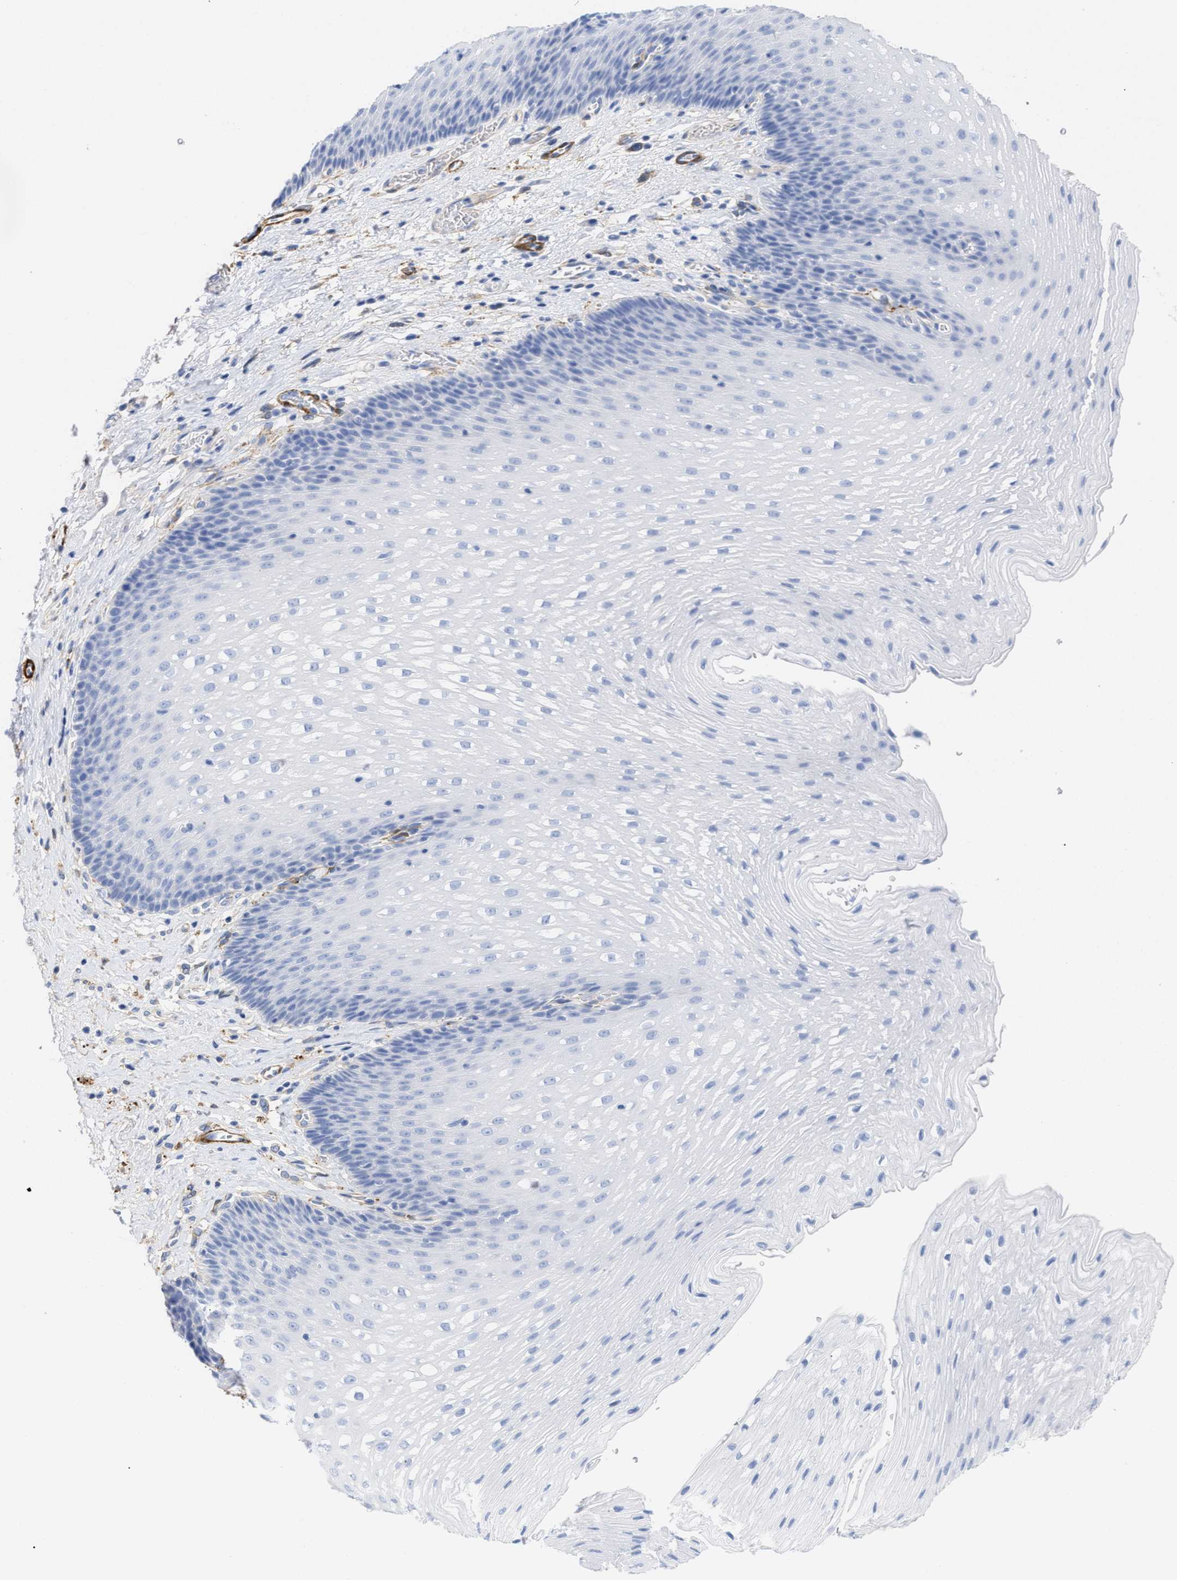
{"staining": {"intensity": "negative", "quantity": "none", "location": "none"}, "tissue": "esophagus", "cell_type": "Squamous epithelial cells", "image_type": "normal", "snomed": [{"axis": "morphology", "description": "Normal tissue, NOS"}, {"axis": "topography", "description": "Esophagus"}], "caption": "Protein analysis of normal esophagus displays no significant staining in squamous epithelial cells. (Brightfield microscopy of DAB immunohistochemistry (IHC) at high magnification).", "gene": "AMPH", "patient": {"sex": "male", "age": 48}}